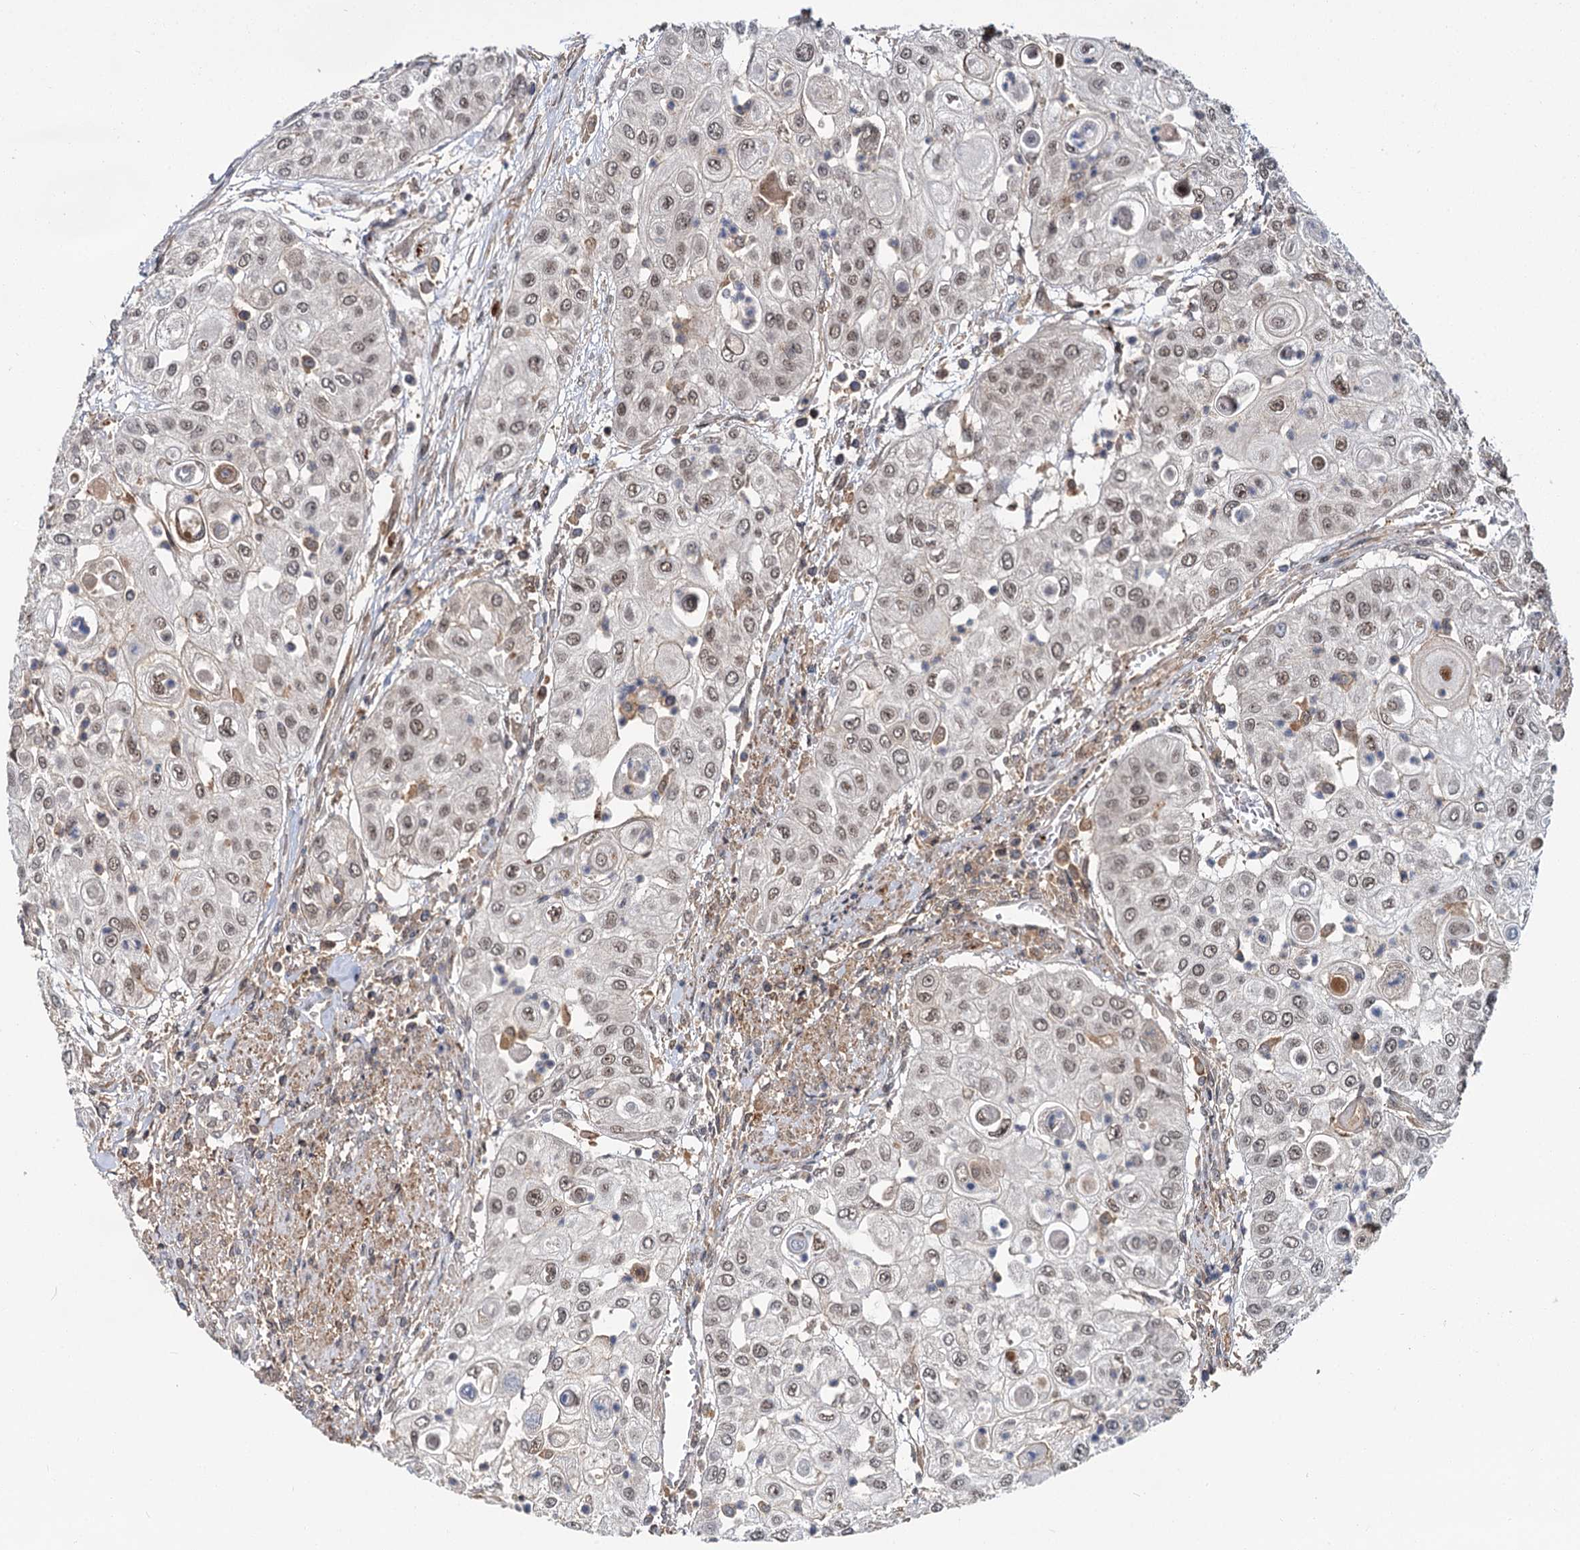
{"staining": {"intensity": "weak", "quantity": ">75%", "location": "nuclear"}, "tissue": "urothelial cancer", "cell_type": "Tumor cells", "image_type": "cancer", "snomed": [{"axis": "morphology", "description": "Urothelial carcinoma, High grade"}, {"axis": "topography", "description": "Urinary bladder"}], "caption": "A low amount of weak nuclear staining is seen in about >75% of tumor cells in high-grade urothelial carcinoma tissue.", "gene": "MBD6", "patient": {"sex": "female", "age": 79}}